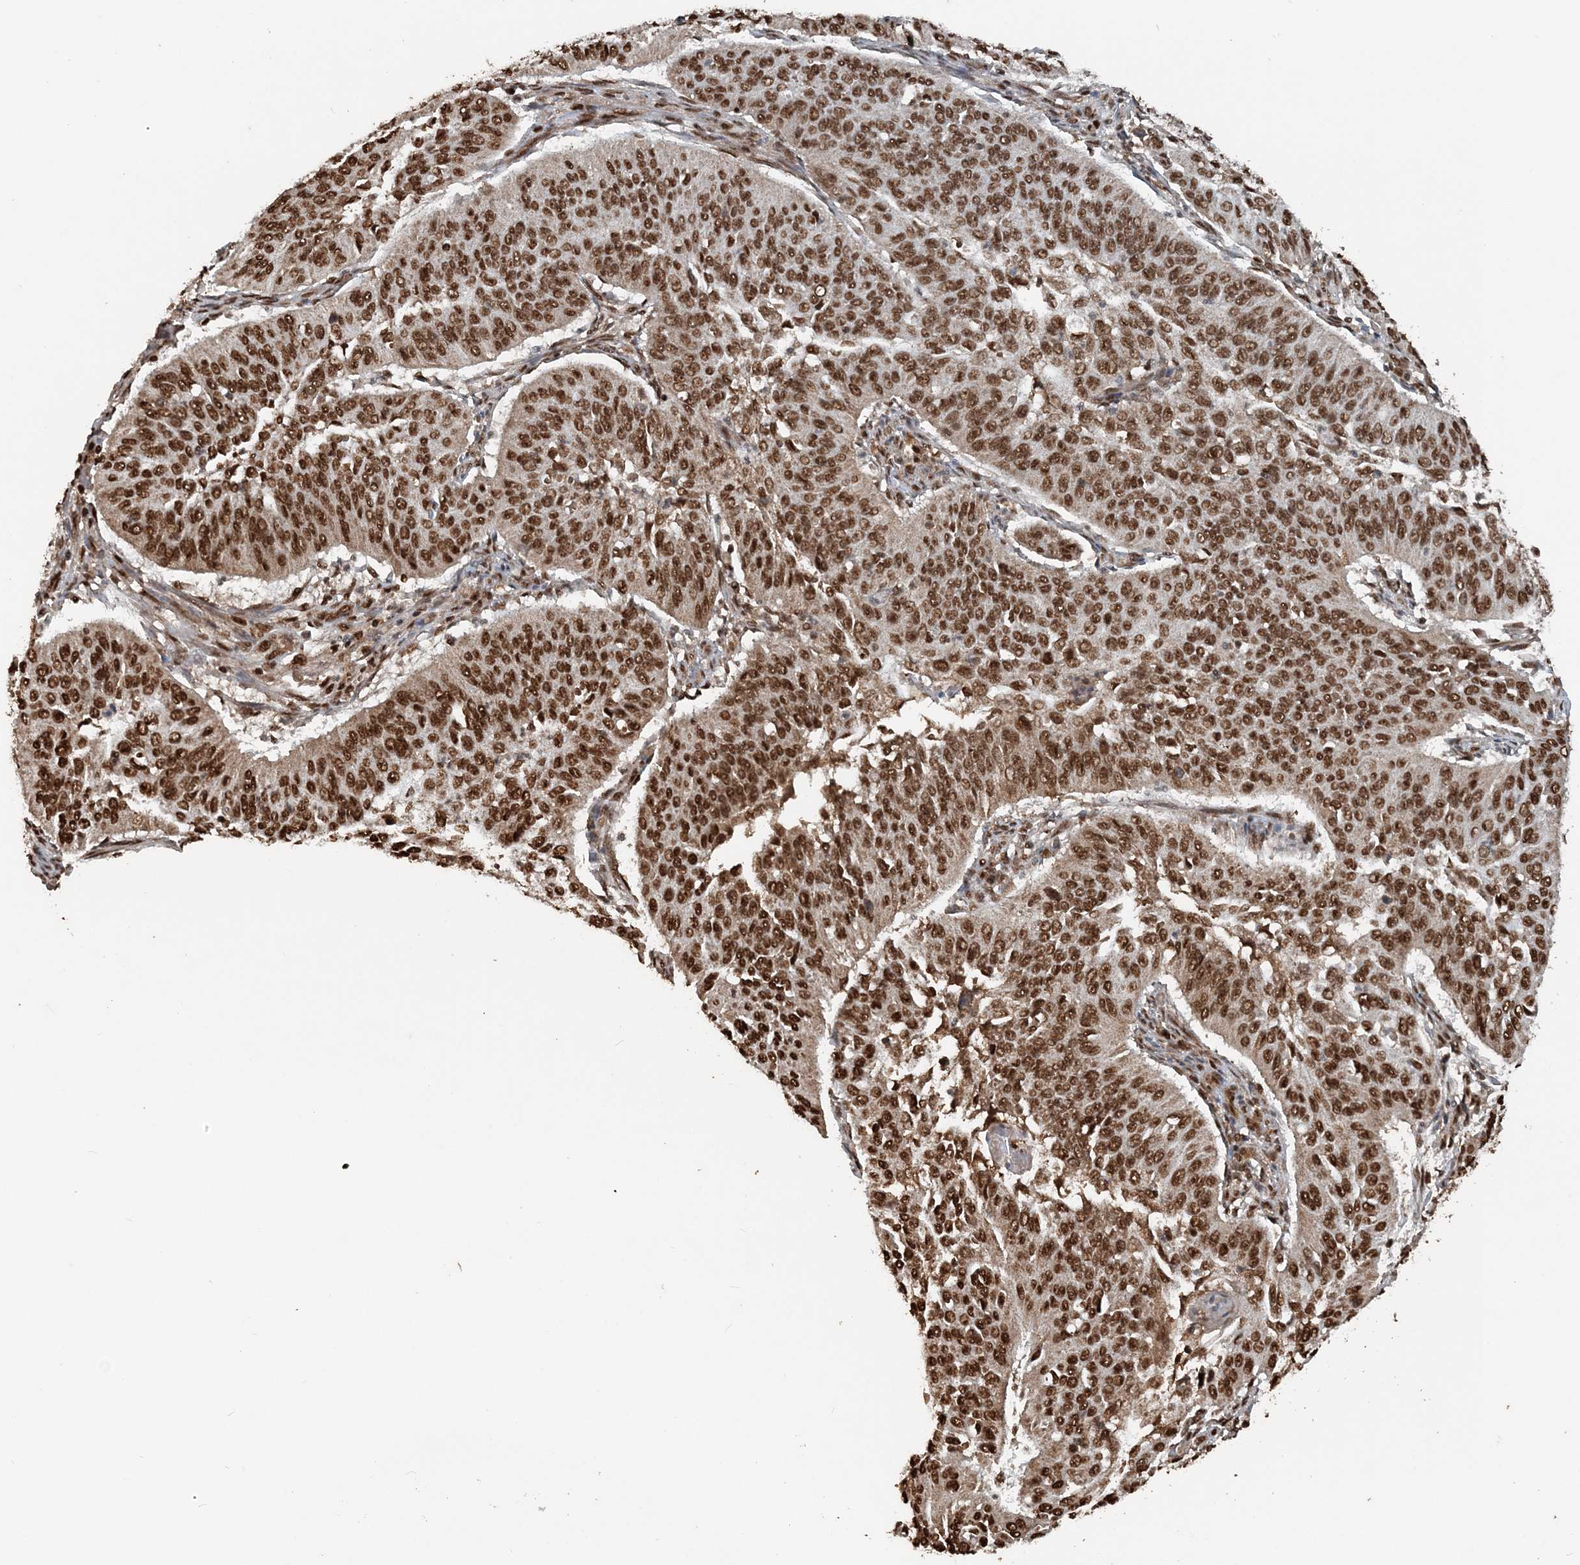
{"staining": {"intensity": "moderate", "quantity": ">75%", "location": "nuclear"}, "tissue": "cervical cancer", "cell_type": "Tumor cells", "image_type": "cancer", "snomed": [{"axis": "morphology", "description": "Normal tissue, NOS"}, {"axis": "morphology", "description": "Squamous cell carcinoma, NOS"}, {"axis": "topography", "description": "Cervix"}], "caption": "The histopathology image shows immunohistochemical staining of cervical cancer (squamous cell carcinoma). There is moderate nuclear staining is identified in approximately >75% of tumor cells.", "gene": "ARHGAP35", "patient": {"sex": "female", "age": 39}}